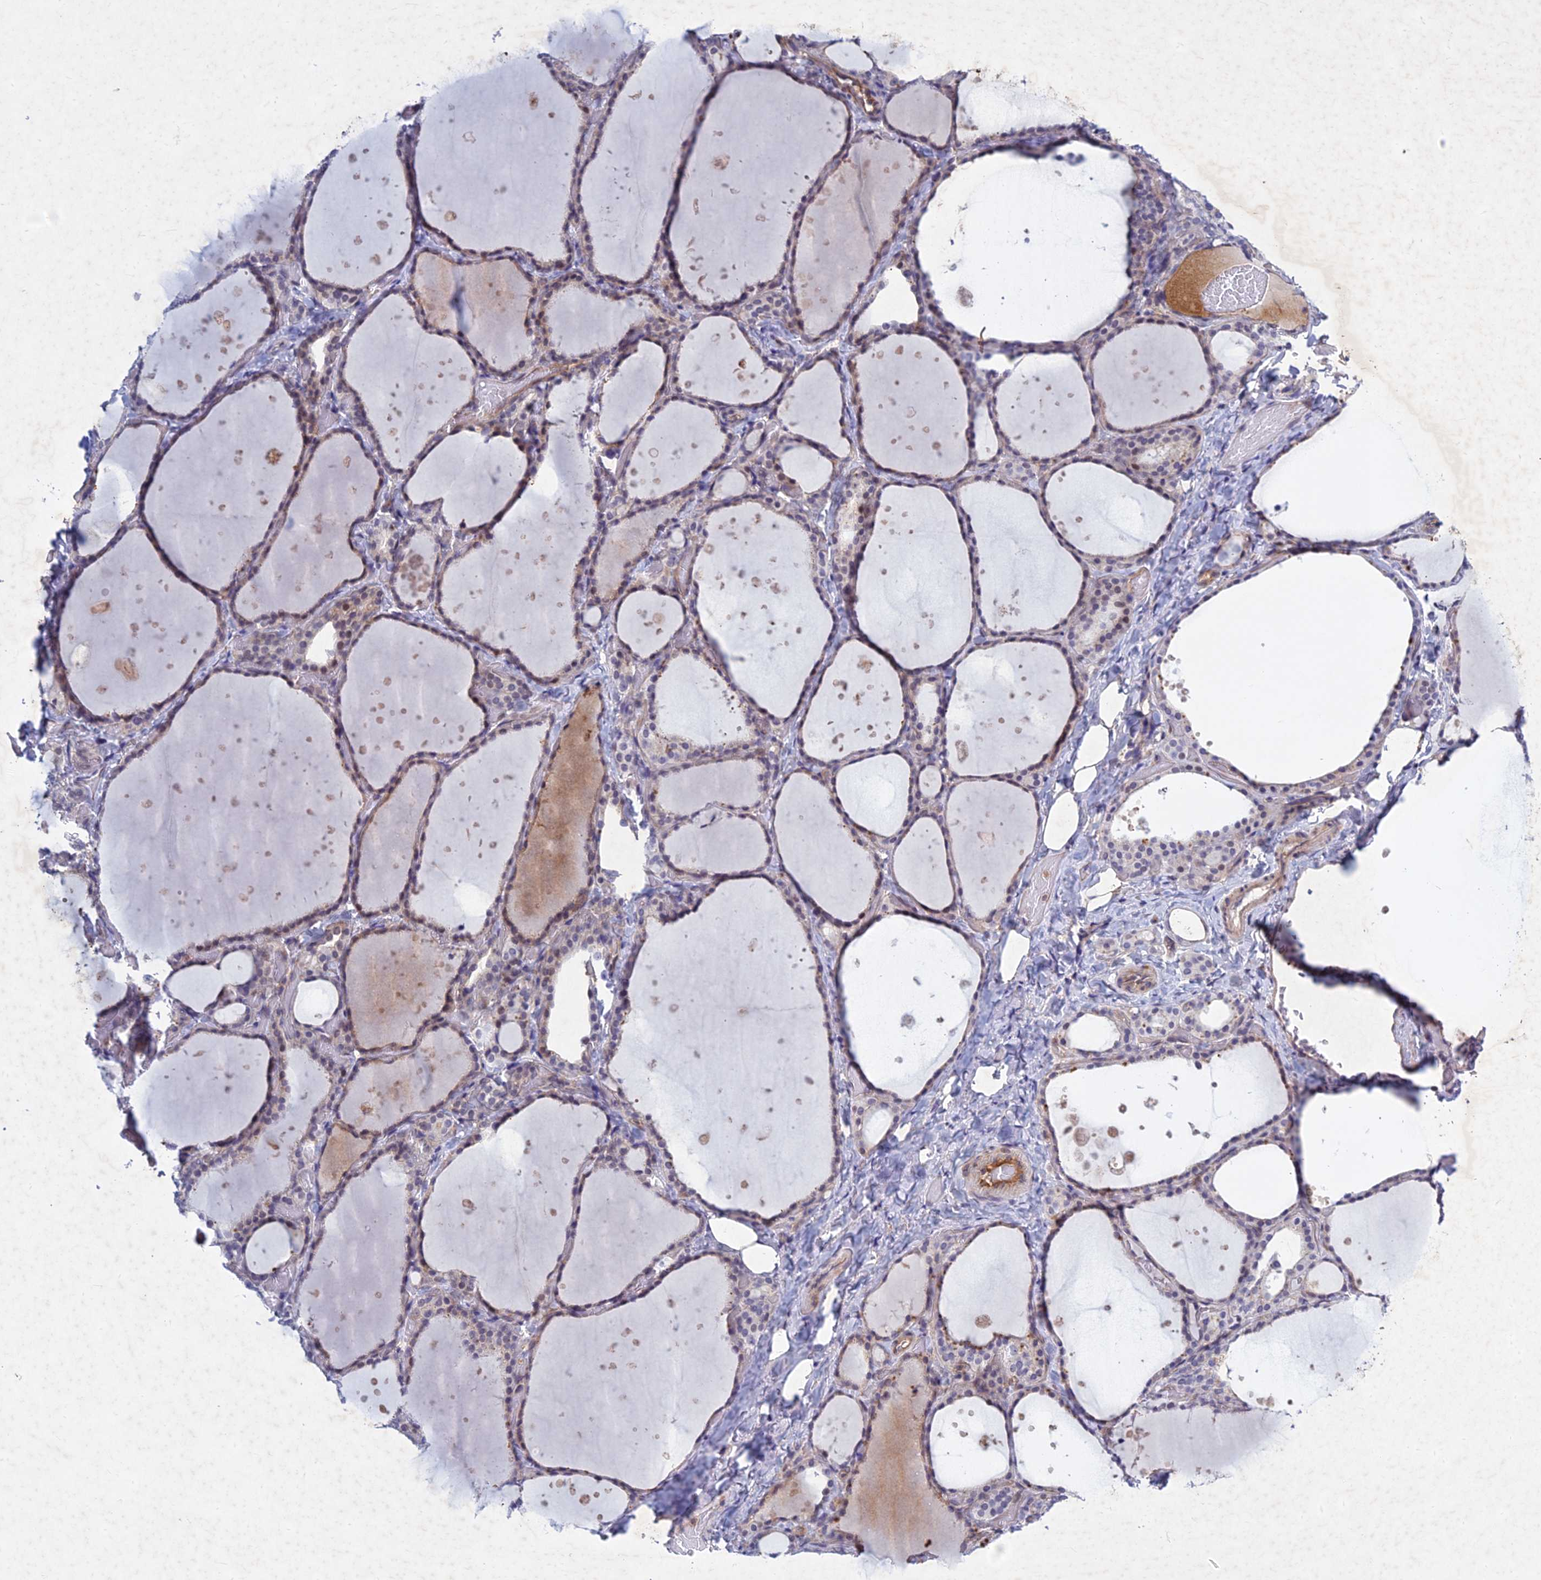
{"staining": {"intensity": "weak", "quantity": "25%-75%", "location": "cytoplasmic/membranous"}, "tissue": "thyroid gland", "cell_type": "Glandular cells", "image_type": "normal", "snomed": [{"axis": "morphology", "description": "Normal tissue, NOS"}, {"axis": "topography", "description": "Thyroid gland"}], "caption": "Immunohistochemical staining of benign human thyroid gland displays low levels of weak cytoplasmic/membranous staining in approximately 25%-75% of glandular cells.", "gene": "PTHLH", "patient": {"sex": "female", "age": 44}}